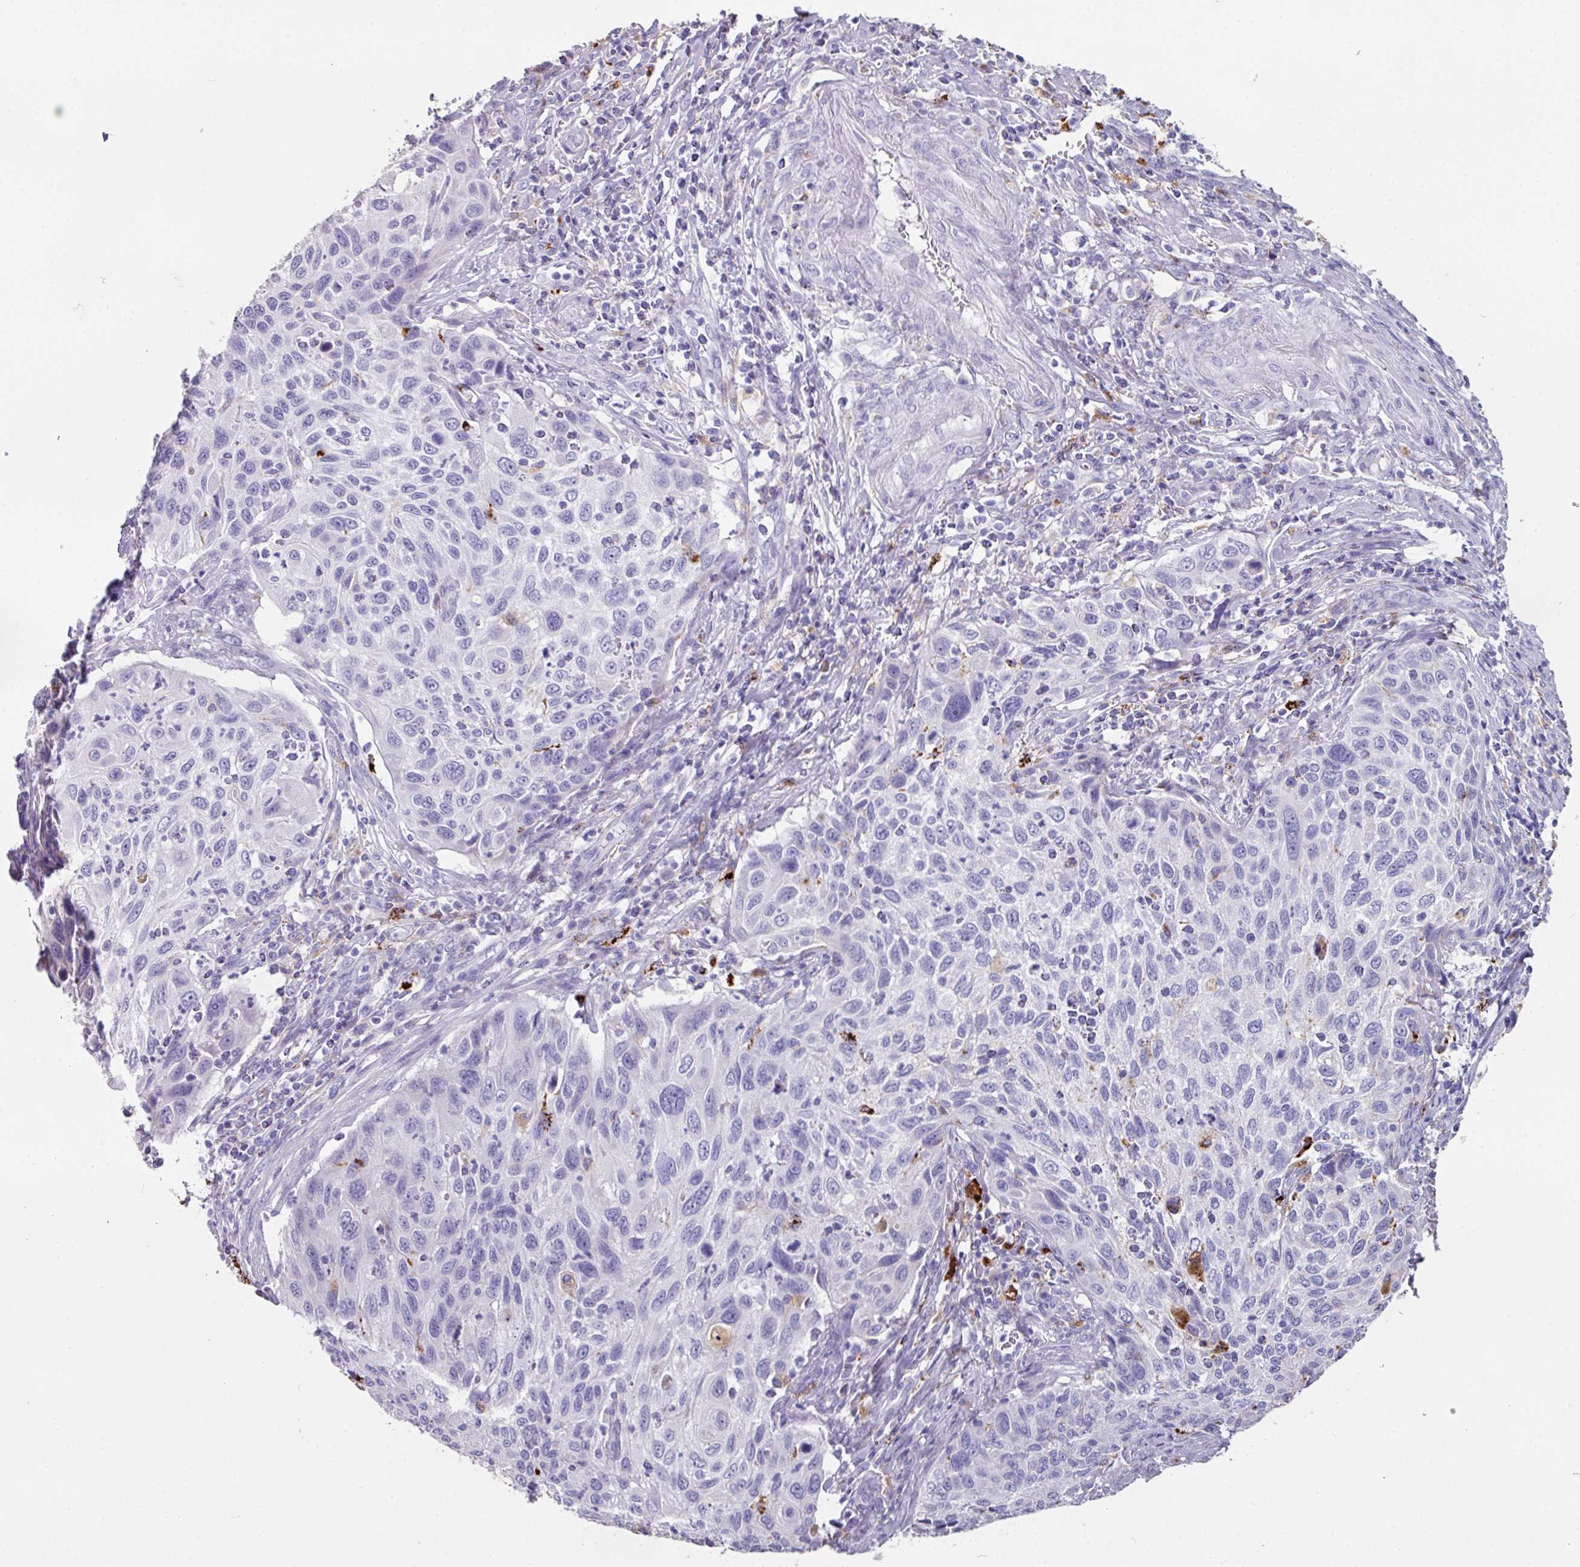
{"staining": {"intensity": "negative", "quantity": "none", "location": "none"}, "tissue": "cervical cancer", "cell_type": "Tumor cells", "image_type": "cancer", "snomed": [{"axis": "morphology", "description": "Squamous cell carcinoma, NOS"}, {"axis": "topography", "description": "Cervix"}], "caption": "This image is of cervical squamous cell carcinoma stained with IHC to label a protein in brown with the nuclei are counter-stained blue. There is no expression in tumor cells.", "gene": "CPVL", "patient": {"sex": "female", "age": 70}}